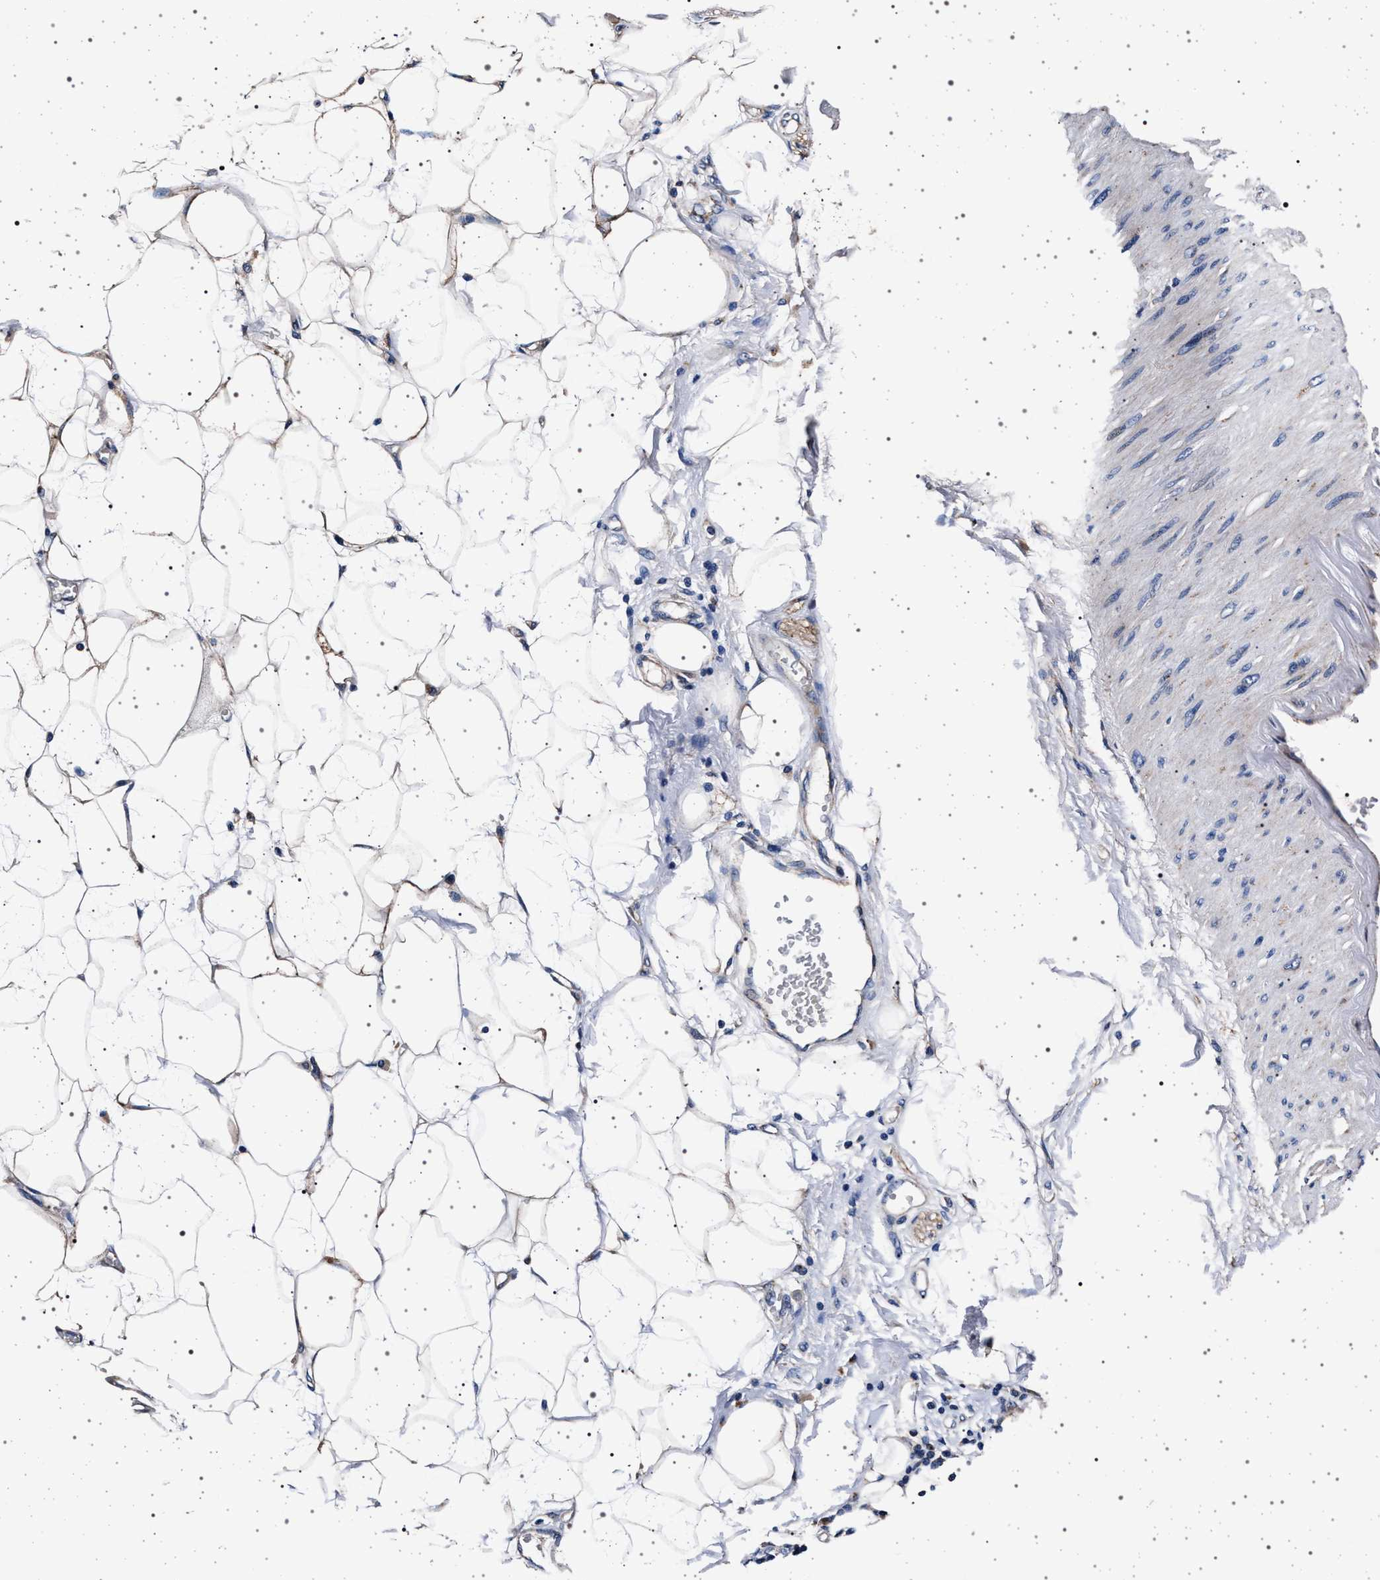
{"staining": {"intensity": "weak", "quantity": "25%-75%", "location": "cytoplasmic/membranous"}, "tissue": "adipose tissue", "cell_type": "Adipocytes", "image_type": "normal", "snomed": [{"axis": "morphology", "description": "Normal tissue, NOS"}, {"axis": "morphology", "description": "Adenocarcinoma, NOS"}, {"axis": "topography", "description": "Duodenum"}, {"axis": "topography", "description": "Peripheral nerve tissue"}], "caption": "Immunohistochemistry (IHC) of benign human adipose tissue displays low levels of weak cytoplasmic/membranous positivity in about 25%-75% of adipocytes.", "gene": "MAP3K2", "patient": {"sex": "female", "age": 60}}